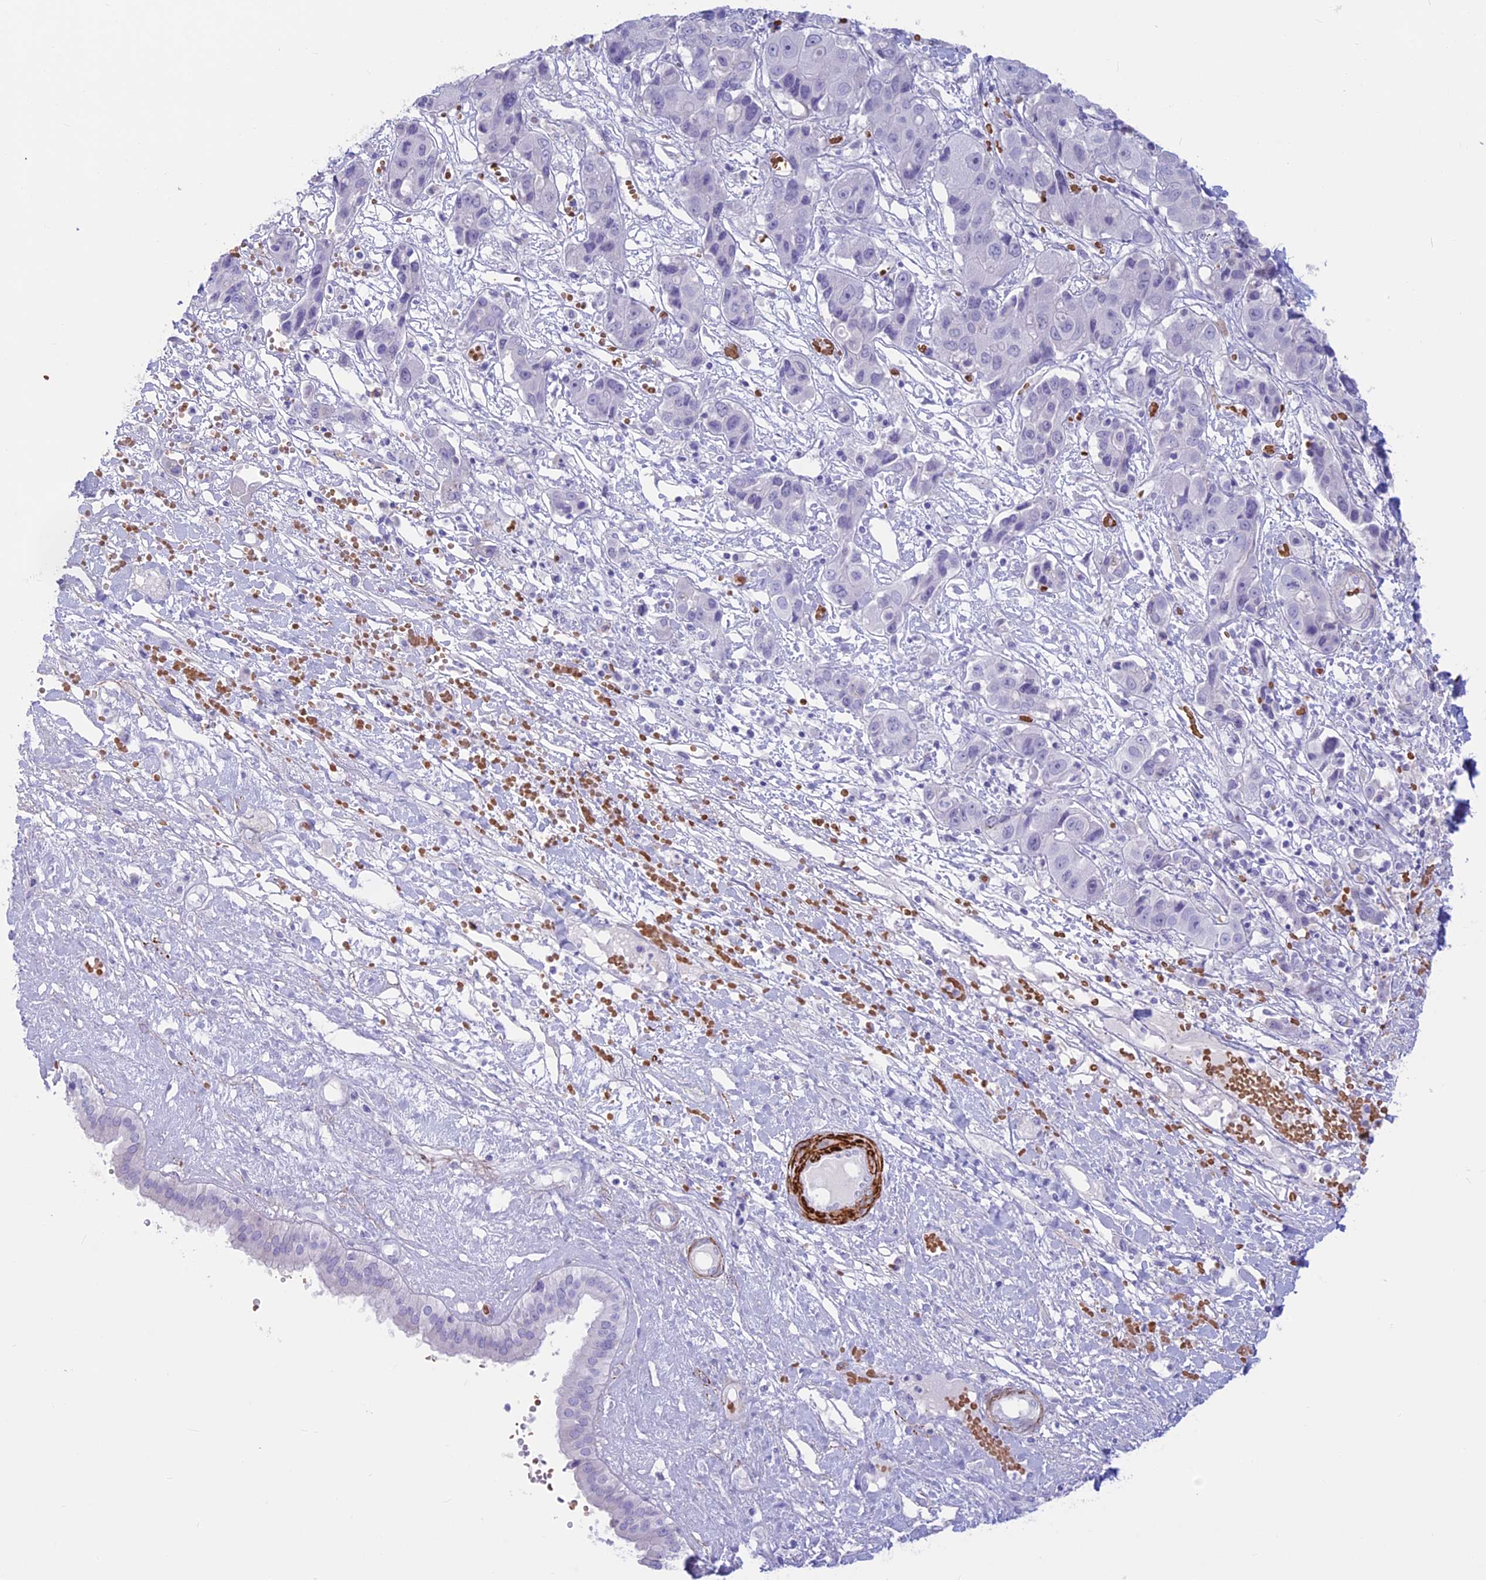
{"staining": {"intensity": "negative", "quantity": "none", "location": "none"}, "tissue": "liver cancer", "cell_type": "Tumor cells", "image_type": "cancer", "snomed": [{"axis": "morphology", "description": "Cholangiocarcinoma"}, {"axis": "topography", "description": "Liver"}], "caption": "Liver cancer (cholangiocarcinoma) stained for a protein using immunohistochemistry (IHC) demonstrates no staining tumor cells.", "gene": "GAPDHS", "patient": {"sex": "male", "age": 67}}